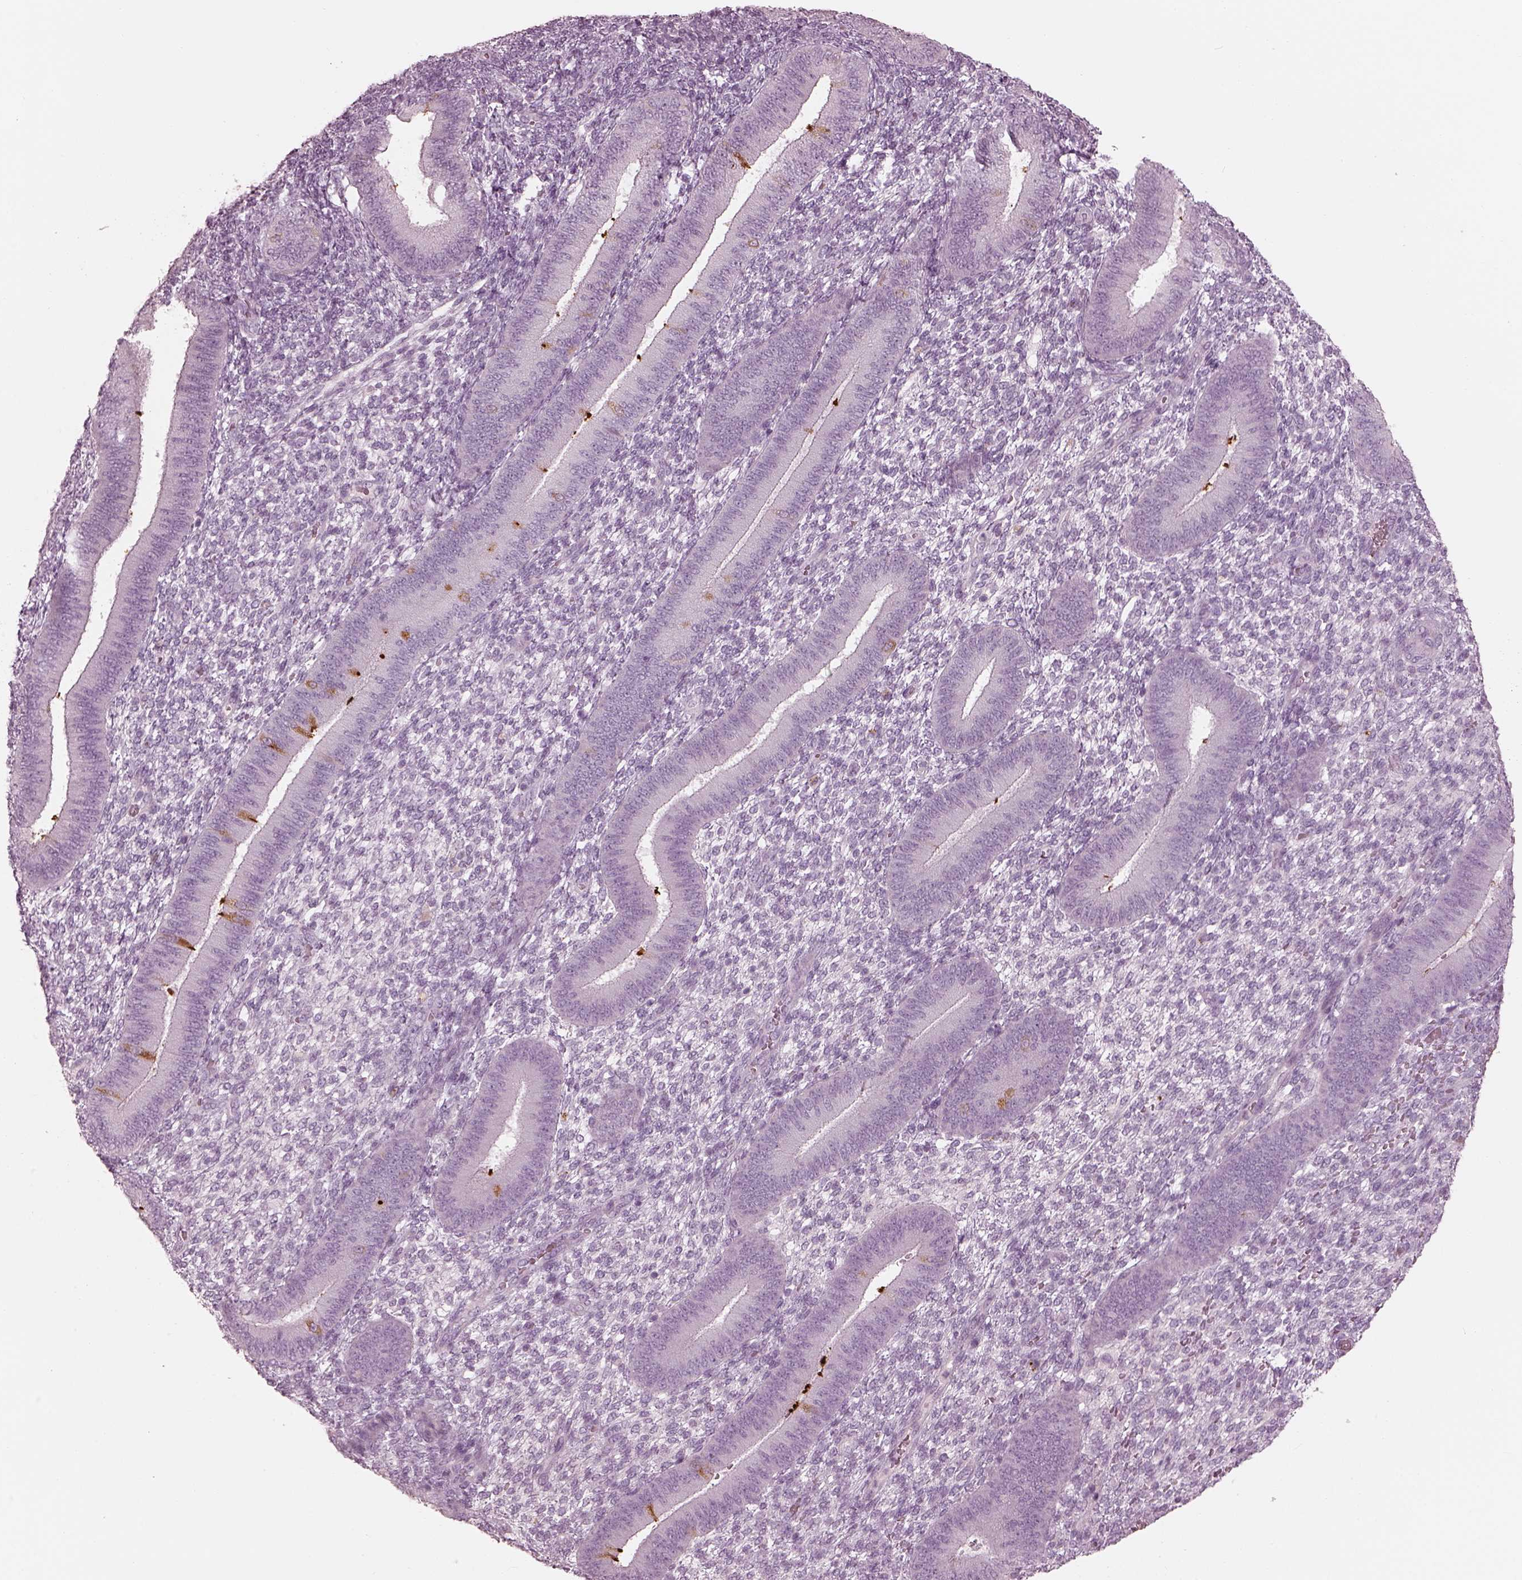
{"staining": {"intensity": "negative", "quantity": "none", "location": "none"}, "tissue": "endometrium", "cell_type": "Cells in endometrial stroma", "image_type": "normal", "snomed": [{"axis": "morphology", "description": "Normal tissue, NOS"}, {"axis": "topography", "description": "Endometrium"}], "caption": "High power microscopy histopathology image of an immunohistochemistry (IHC) histopathology image of normal endometrium, revealing no significant expression in cells in endometrial stroma.", "gene": "RSPH9", "patient": {"sex": "female", "age": 39}}